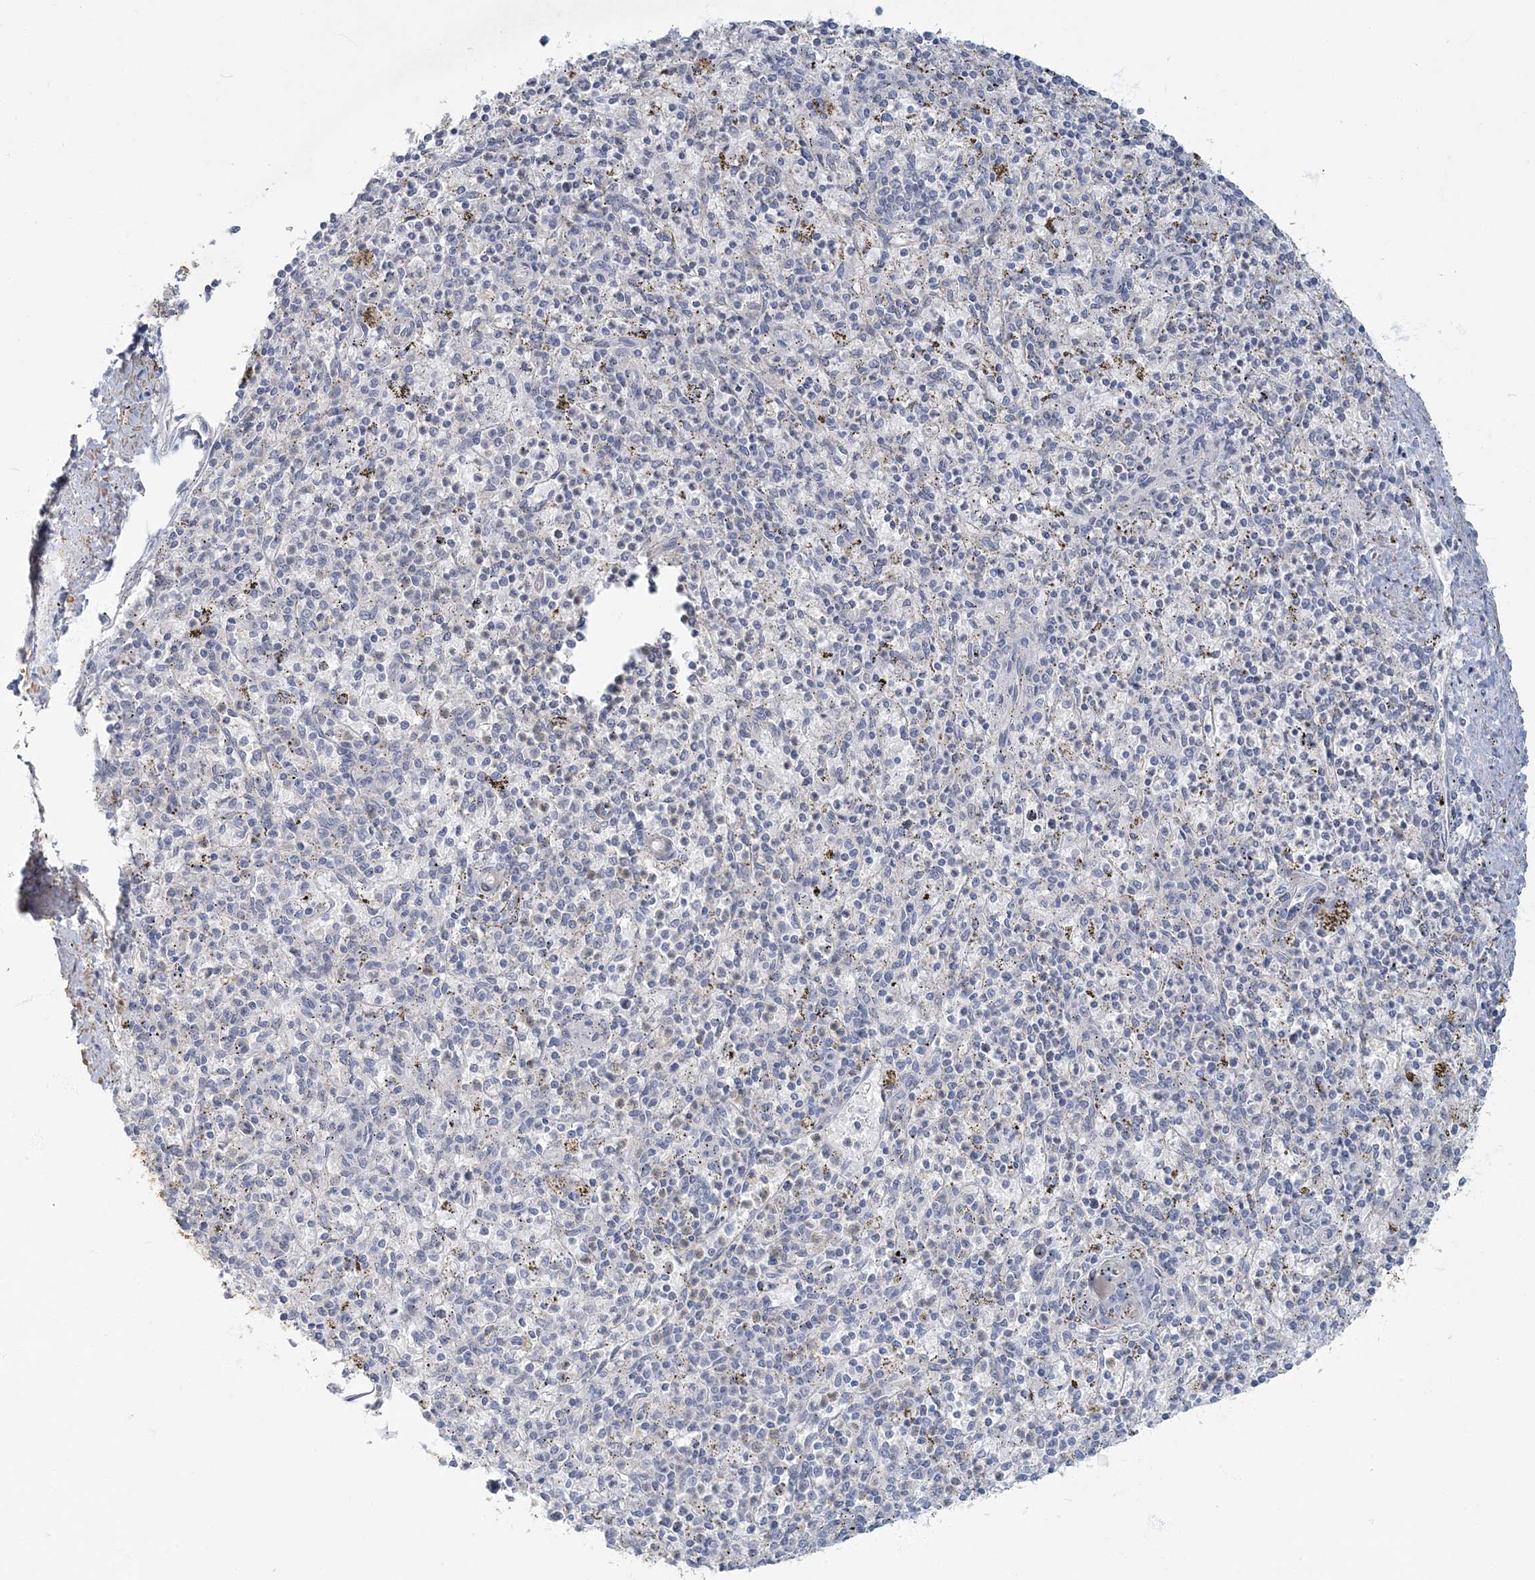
{"staining": {"intensity": "negative", "quantity": "none", "location": "none"}, "tissue": "spleen", "cell_type": "Cells in red pulp", "image_type": "normal", "snomed": [{"axis": "morphology", "description": "Normal tissue, NOS"}, {"axis": "topography", "description": "Spleen"}], "caption": "An IHC photomicrograph of normal spleen is shown. There is no staining in cells in red pulp of spleen. (DAB immunohistochemistry (IHC) with hematoxylin counter stain).", "gene": "MYOT", "patient": {"sex": "male", "age": 72}}